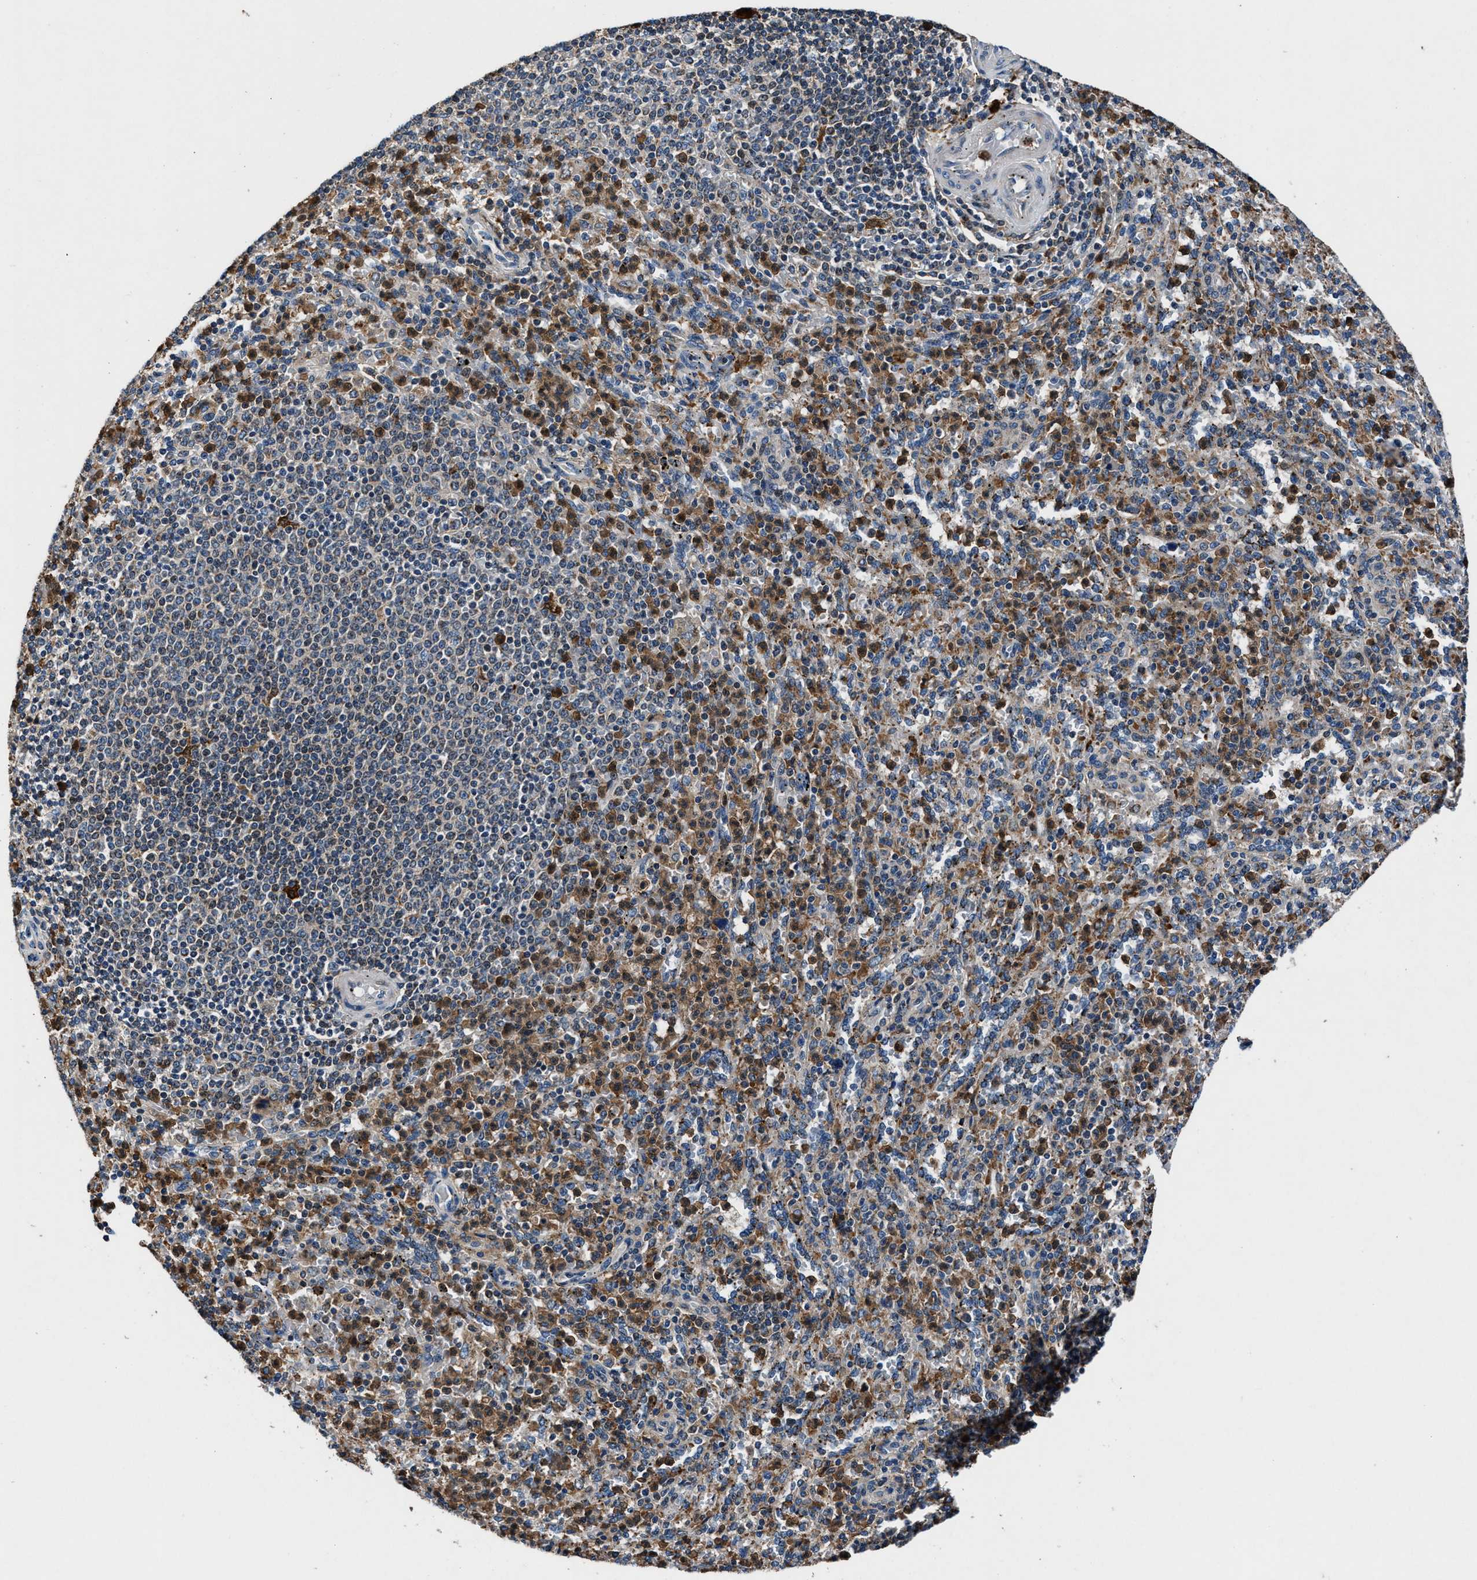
{"staining": {"intensity": "moderate", "quantity": "25%-75%", "location": "cytoplasmic/membranous"}, "tissue": "spleen", "cell_type": "Cells in red pulp", "image_type": "normal", "snomed": [{"axis": "morphology", "description": "Normal tissue, NOS"}, {"axis": "topography", "description": "Spleen"}], "caption": "Protein analysis of unremarkable spleen shows moderate cytoplasmic/membranous expression in approximately 25%-75% of cells in red pulp.", "gene": "FAM221A", "patient": {"sex": "male", "age": 36}}